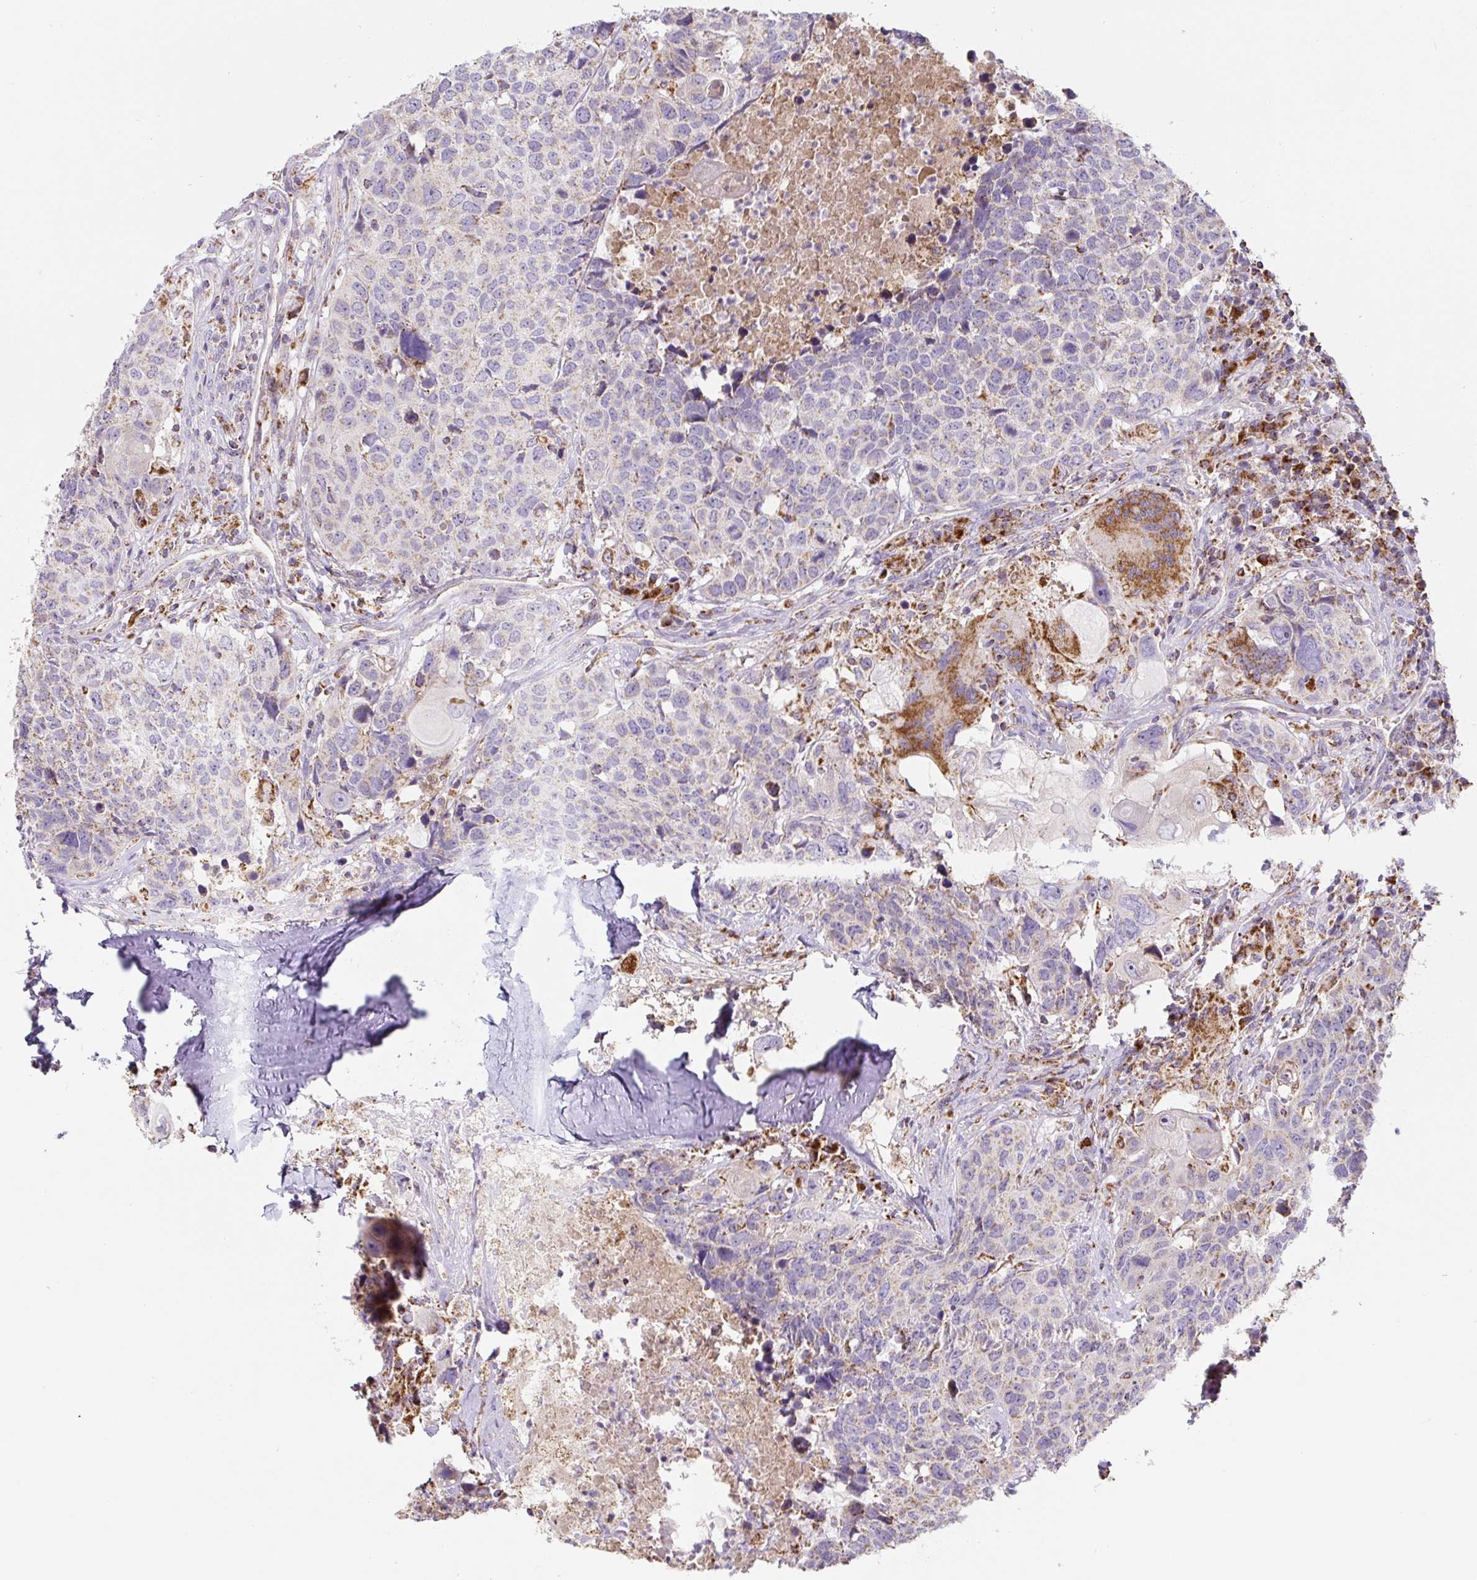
{"staining": {"intensity": "weak", "quantity": "<25%", "location": "cytoplasmic/membranous"}, "tissue": "head and neck cancer", "cell_type": "Tumor cells", "image_type": "cancer", "snomed": [{"axis": "morphology", "description": "Normal tissue, NOS"}, {"axis": "morphology", "description": "Squamous cell carcinoma, NOS"}, {"axis": "topography", "description": "Skeletal muscle"}, {"axis": "topography", "description": "Vascular tissue"}, {"axis": "topography", "description": "Peripheral nerve tissue"}, {"axis": "topography", "description": "Head-Neck"}], "caption": "DAB immunohistochemical staining of human head and neck cancer (squamous cell carcinoma) reveals no significant staining in tumor cells. (Immunohistochemistry, brightfield microscopy, high magnification).", "gene": "MT-CO2", "patient": {"sex": "male", "age": 66}}